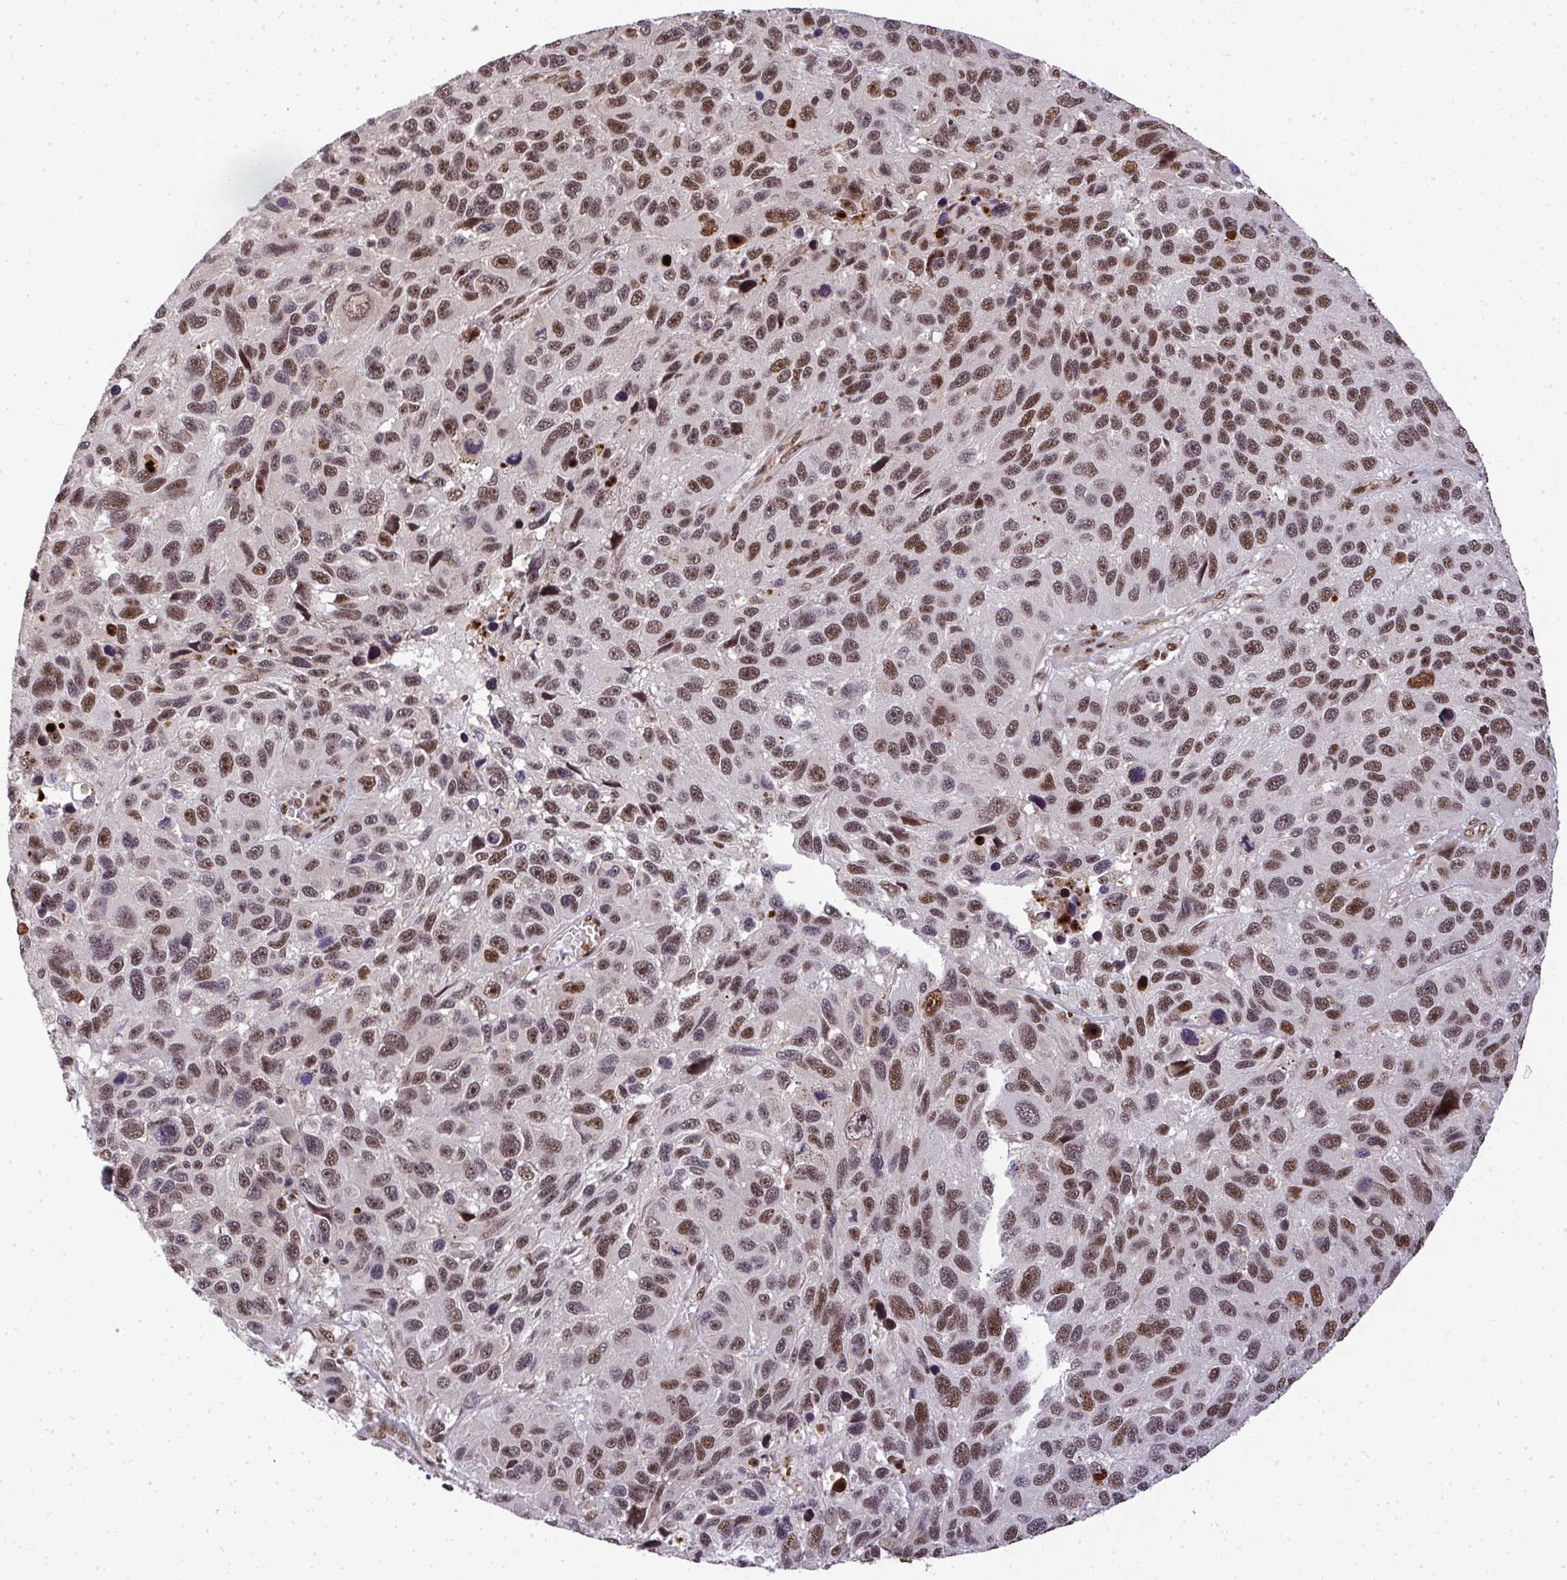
{"staining": {"intensity": "strong", "quantity": ">75%", "location": "nuclear"}, "tissue": "melanoma", "cell_type": "Tumor cells", "image_type": "cancer", "snomed": [{"axis": "morphology", "description": "Malignant melanoma, NOS"}, {"axis": "topography", "description": "Skin"}], "caption": "This is a histology image of immunohistochemistry (IHC) staining of melanoma, which shows strong staining in the nuclear of tumor cells.", "gene": "U2AF1", "patient": {"sex": "male", "age": 53}}